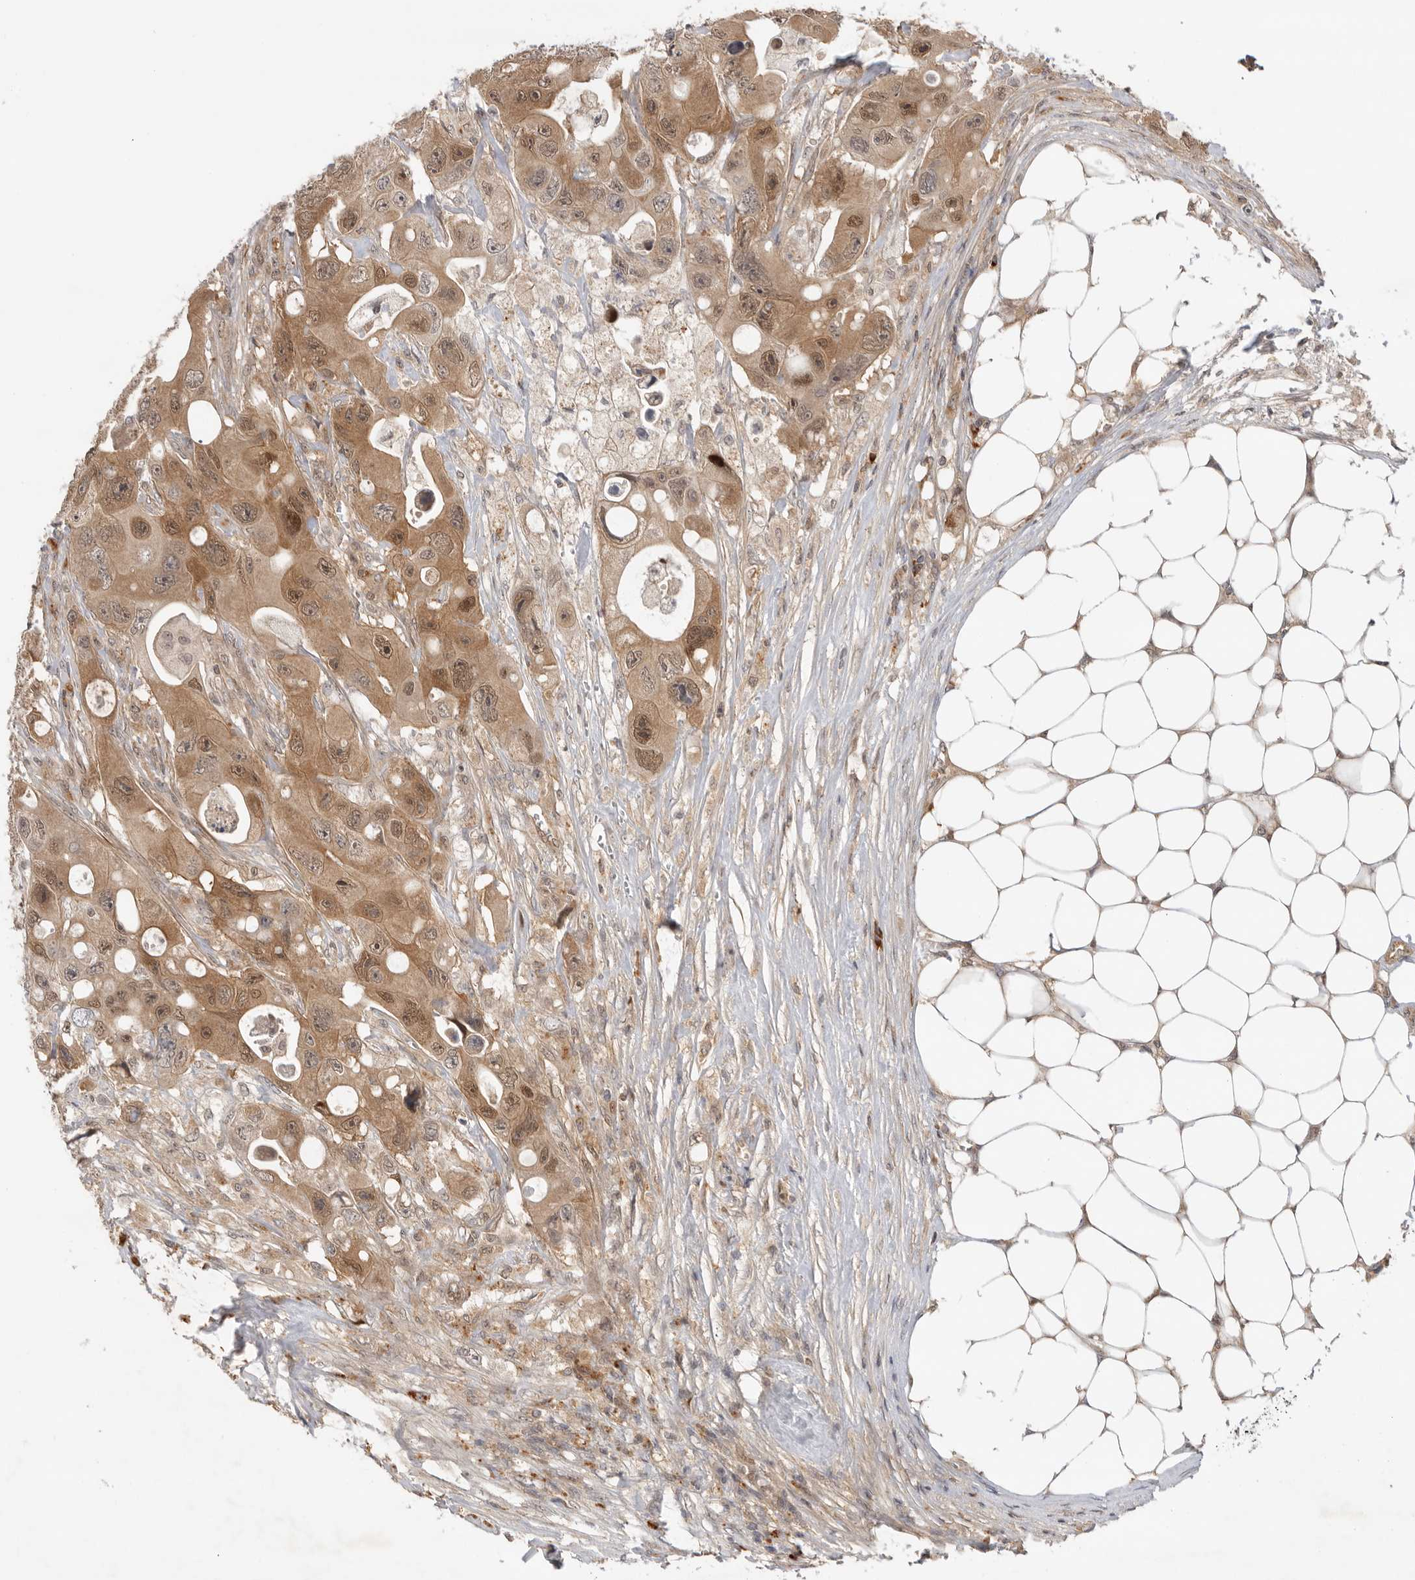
{"staining": {"intensity": "moderate", "quantity": ">75%", "location": "cytoplasmic/membranous,nuclear"}, "tissue": "colorectal cancer", "cell_type": "Tumor cells", "image_type": "cancer", "snomed": [{"axis": "morphology", "description": "Adenocarcinoma, NOS"}, {"axis": "topography", "description": "Colon"}], "caption": "Immunohistochemistry image of human colorectal adenocarcinoma stained for a protein (brown), which reveals medium levels of moderate cytoplasmic/membranous and nuclear expression in about >75% of tumor cells.", "gene": "DCAF8", "patient": {"sex": "female", "age": 46}}